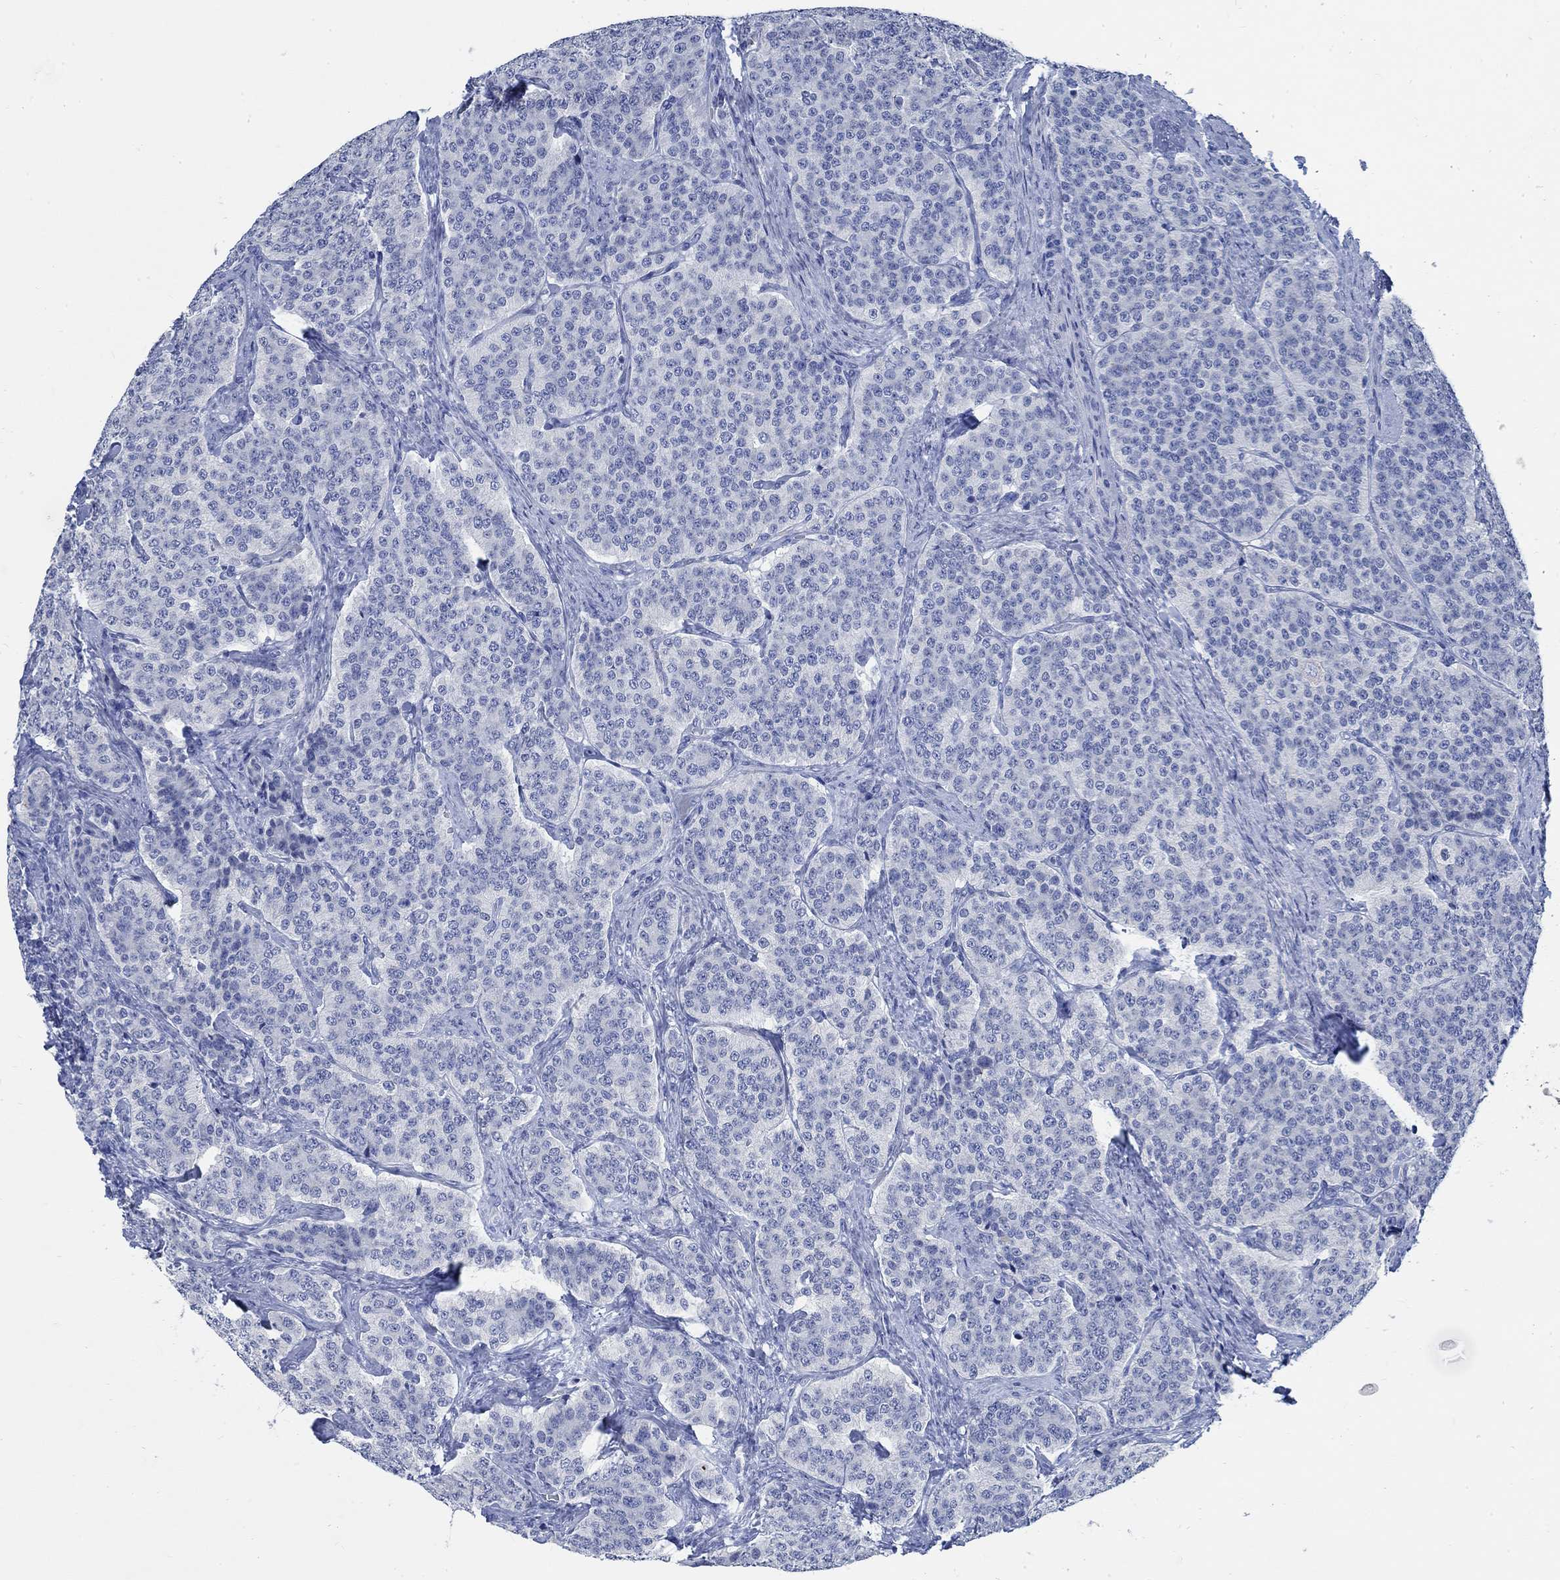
{"staining": {"intensity": "negative", "quantity": "none", "location": "none"}, "tissue": "carcinoid", "cell_type": "Tumor cells", "image_type": "cancer", "snomed": [{"axis": "morphology", "description": "Carcinoid, malignant, NOS"}, {"axis": "topography", "description": "Small intestine"}], "caption": "Tumor cells are negative for brown protein staining in malignant carcinoid. (DAB (3,3'-diaminobenzidine) IHC visualized using brightfield microscopy, high magnification).", "gene": "CAMK2N1", "patient": {"sex": "female", "age": 58}}